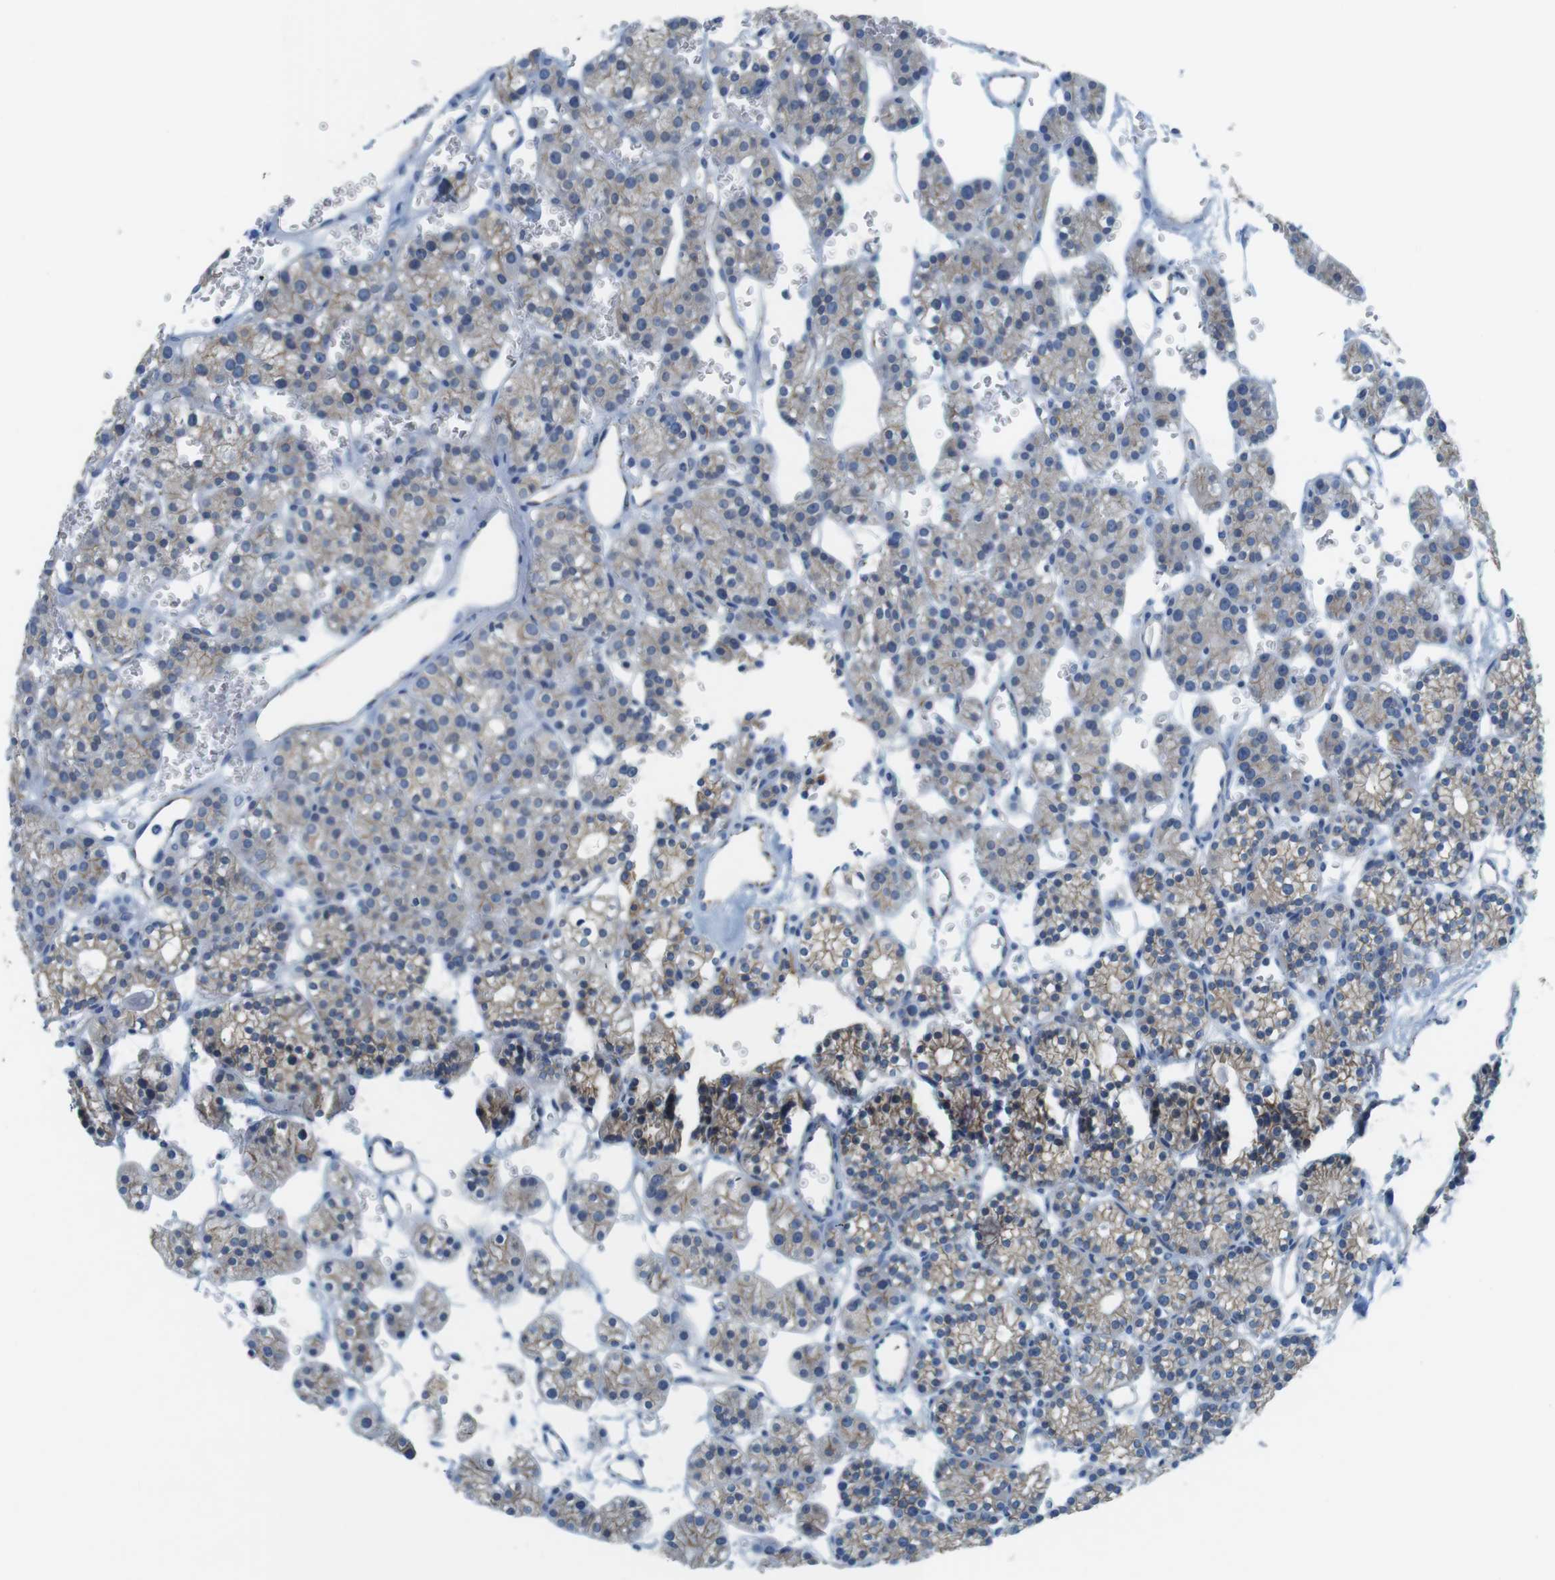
{"staining": {"intensity": "weak", "quantity": "25%-75%", "location": "cytoplasmic/membranous"}, "tissue": "parathyroid gland", "cell_type": "Glandular cells", "image_type": "normal", "snomed": [{"axis": "morphology", "description": "Normal tissue, NOS"}, {"axis": "topography", "description": "Parathyroid gland"}], "caption": "The micrograph exhibits staining of normal parathyroid gland, revealing weak cytoplasmic/membranous protein positivity (brown color) within glandular cells.", "gene": "SLC6A6", "patient": {"sex": "female", "age": 64}}